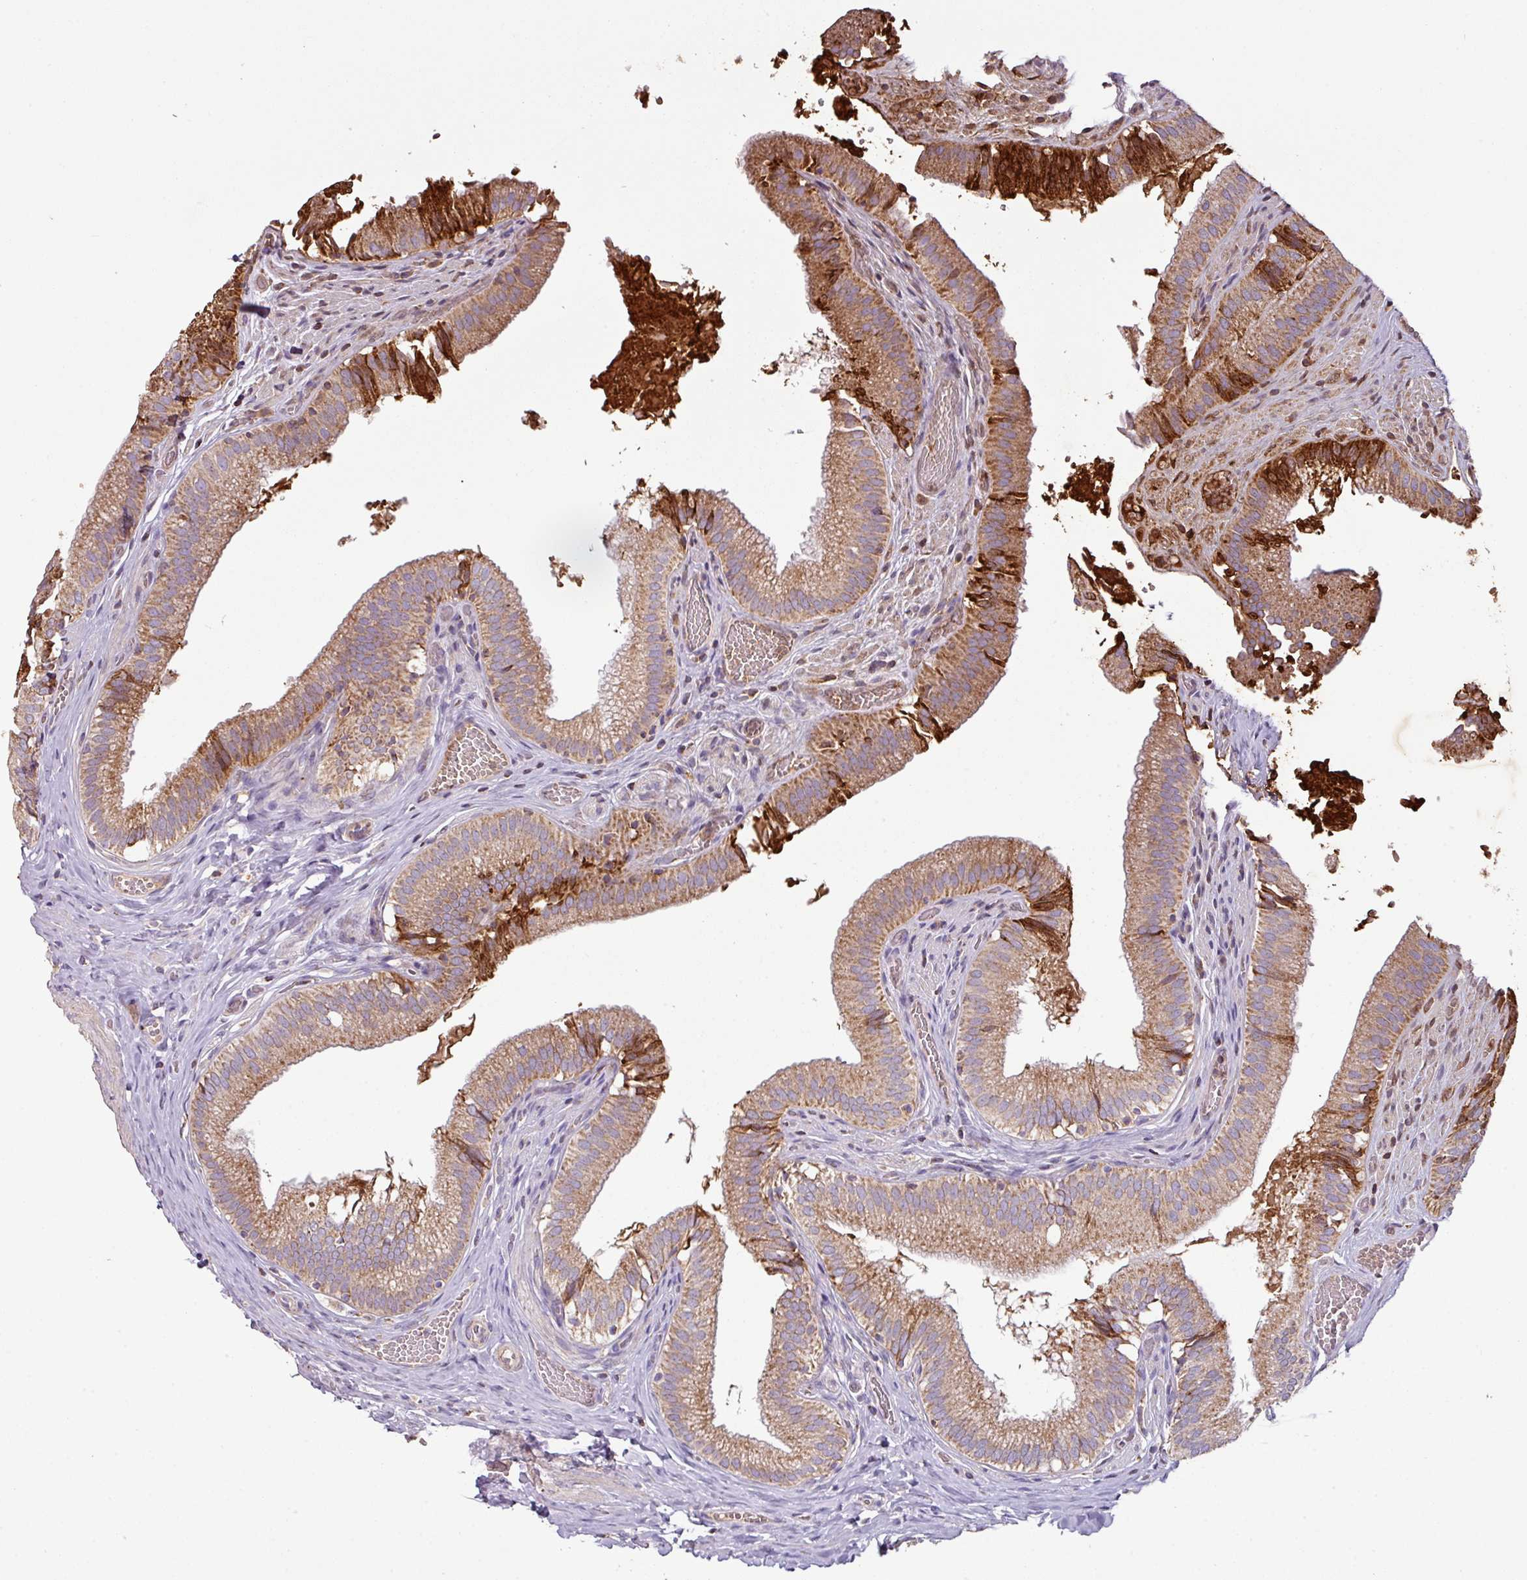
{"staining": {"intensity": "moderate", "quantity": ">75%", "location": "cytoplasmic/membranous"}, "tissue": "gallbladder", "cell_type": "Glandular cells", "image_type": "normal", "snomed": [{"axis": "morphology", "description": "Normal tissue, NOS"}, {"axis": "topography", "description": "Gallbladder"}, {"axis": "topography", "description": "Peripheral nerve tissue"}], "caption": "Immunohistochemical staining of normal gallbladder shows medium levels of moderate cytoplasmic/membranous expression in about >75% of glandular cells. (IHC, brightfield microscopy, high magnification).", "gene": "ENSG00000260170", "patient": {"sex": "male", "age": 17}}